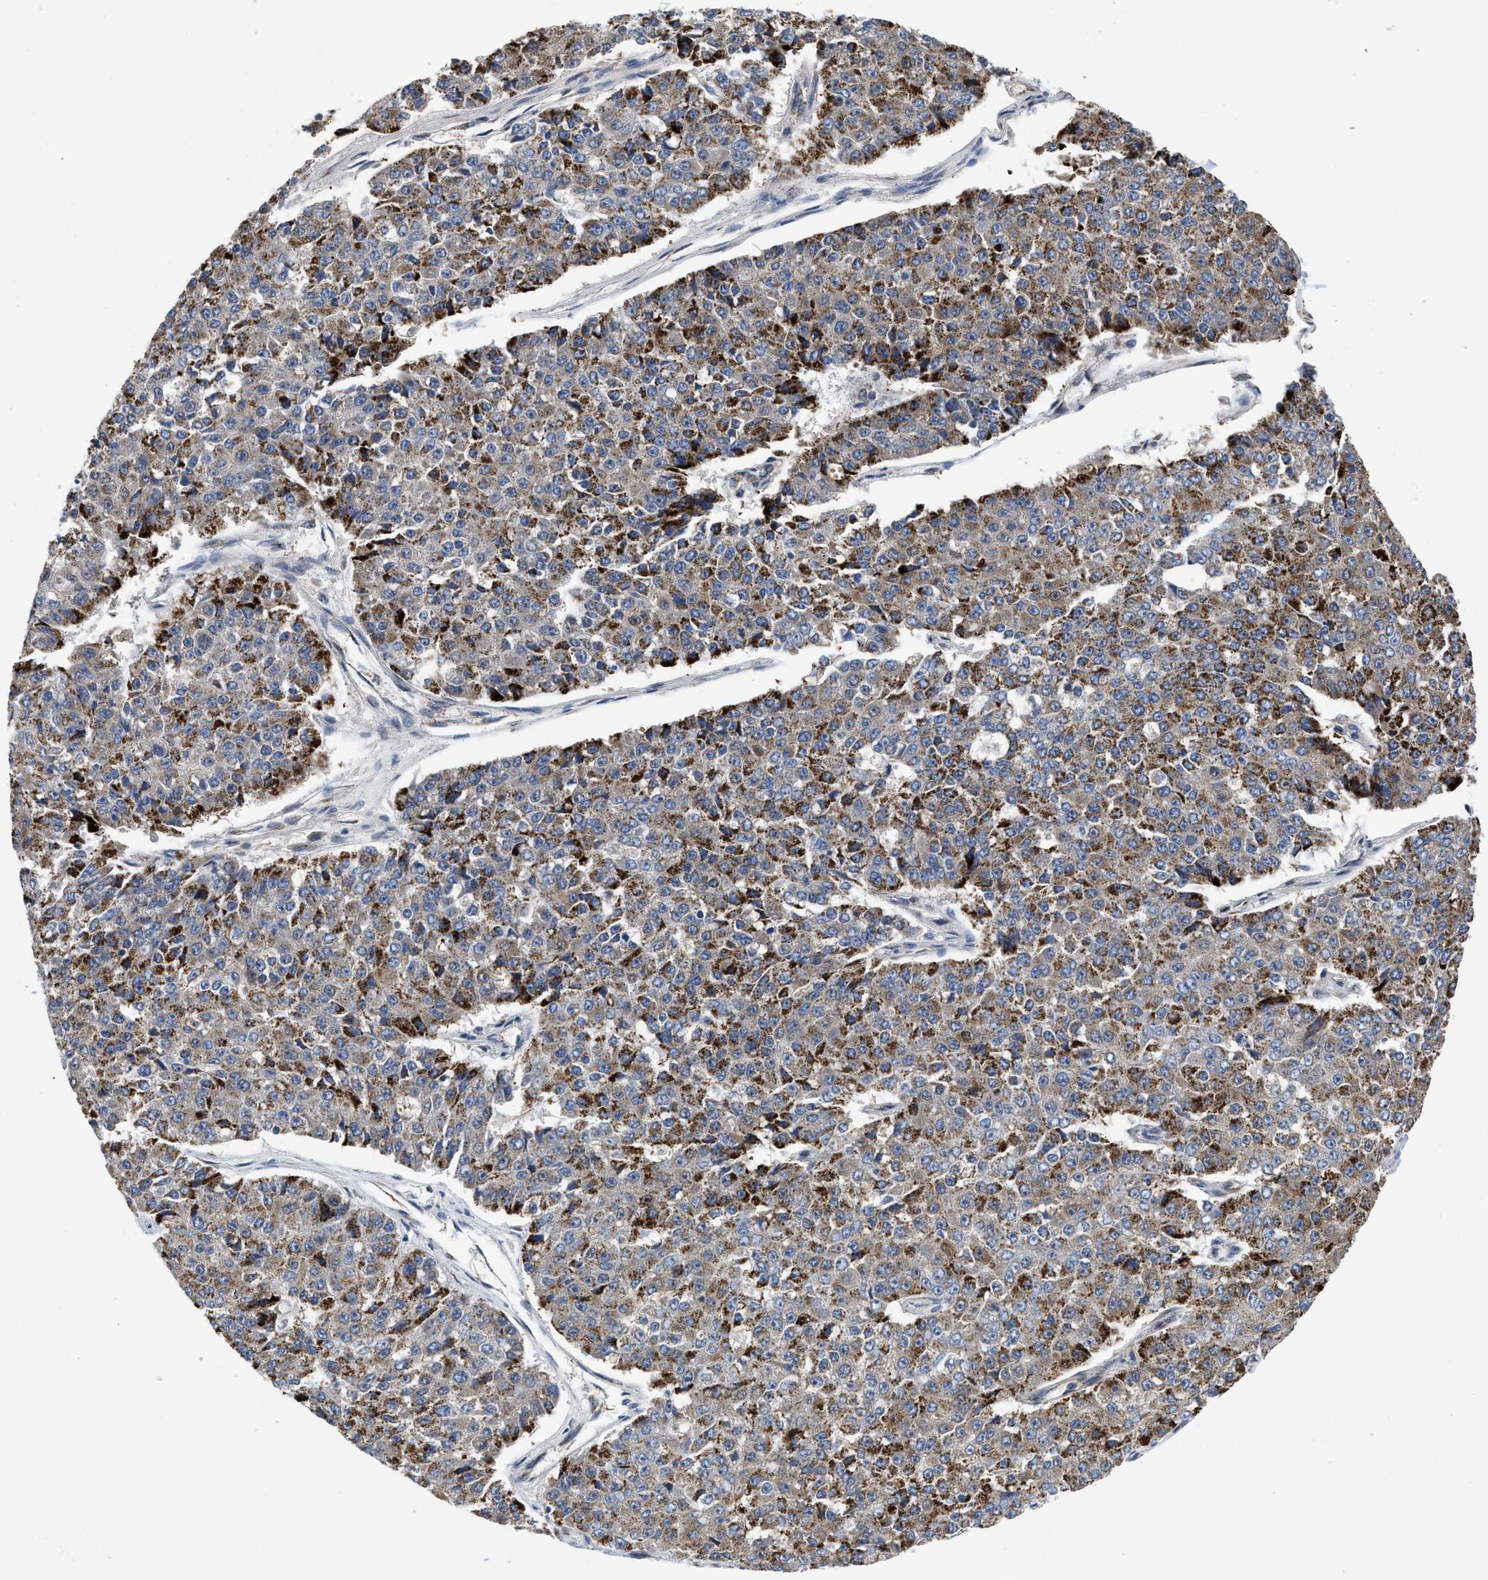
{"staining": {"intensity": "strong", "quantity": "<25%", "location": "cytoplasmic/membranous"}, "tissue": "pancreatic cancer", "cell_type": "Tumor cells", "image_type": "cancer", "snomed": [{"axis": "morphology", "description": "Adenocarcinoma, NOS"}, {"axis": "topography", "description": "Pancreas"}], "caption": "Pancreatic adenocarcinoma stained for a protein (brown) shows strong cytoplasmic/membranous positive staining in approximately <25% of tumor cells.", "gene": "PIM1", "patient": {"sex": "male", "age": 50}}